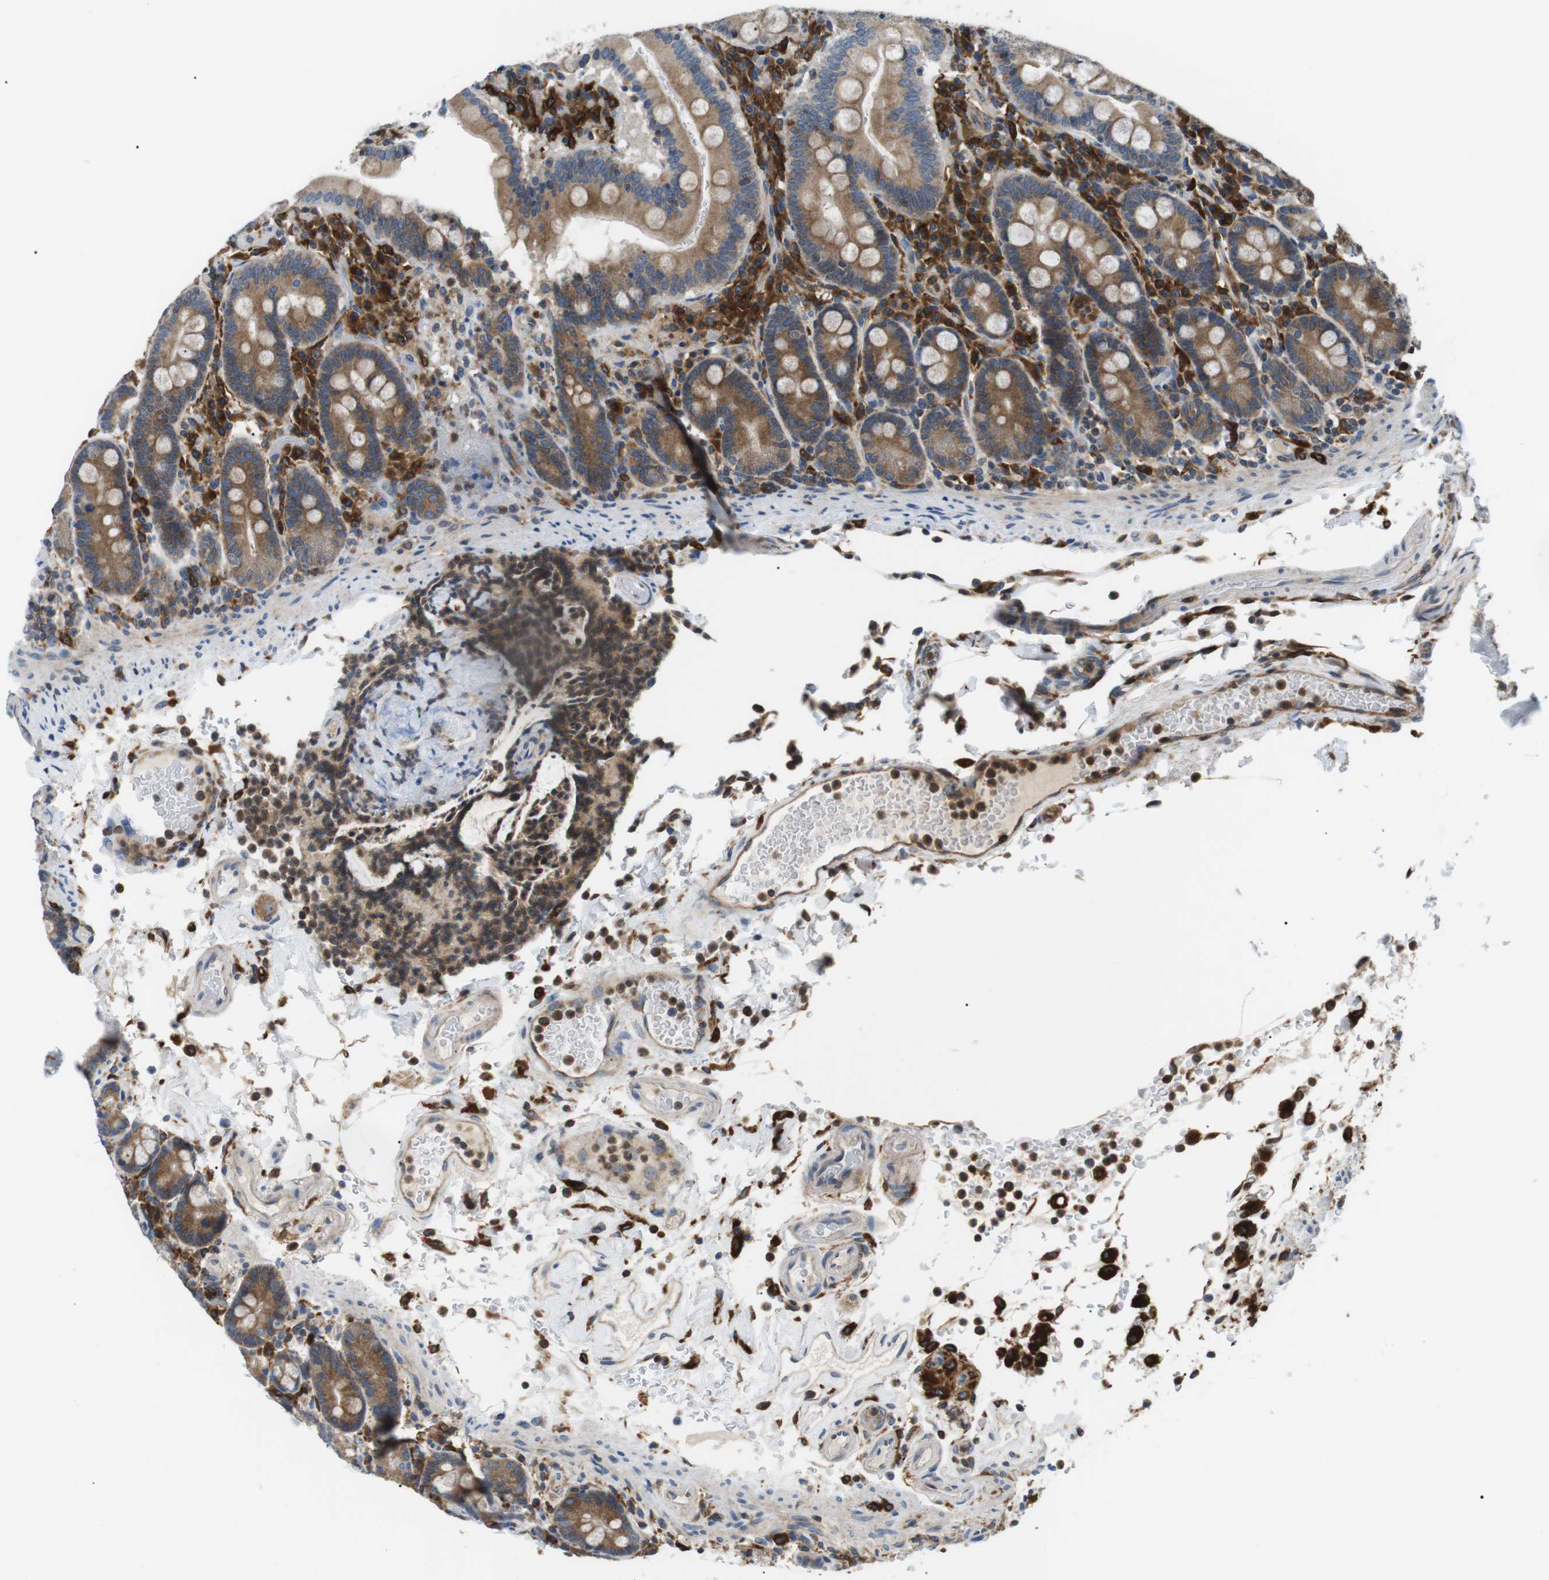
{"staining": {"intensity": "moderate", "quantity": ">75%", "location": "cytoplasmic/membranous"}, "tissue": "duodenum", "cell_type": "Glandular cells", "image_type": "normal", "snomed": [{"axis": "morphology", "description": "Normal tissue, NOS"}, {"axis": "topography", "description": "Small intestine, NOS"}], "caption": "Protein analysis of normal duodenum reveals moderate cytoplasmic/membranous staining in about >75% of glandular cells.", "gene": "RAB9A", "patient": {"sex": "female", "age": 71}}